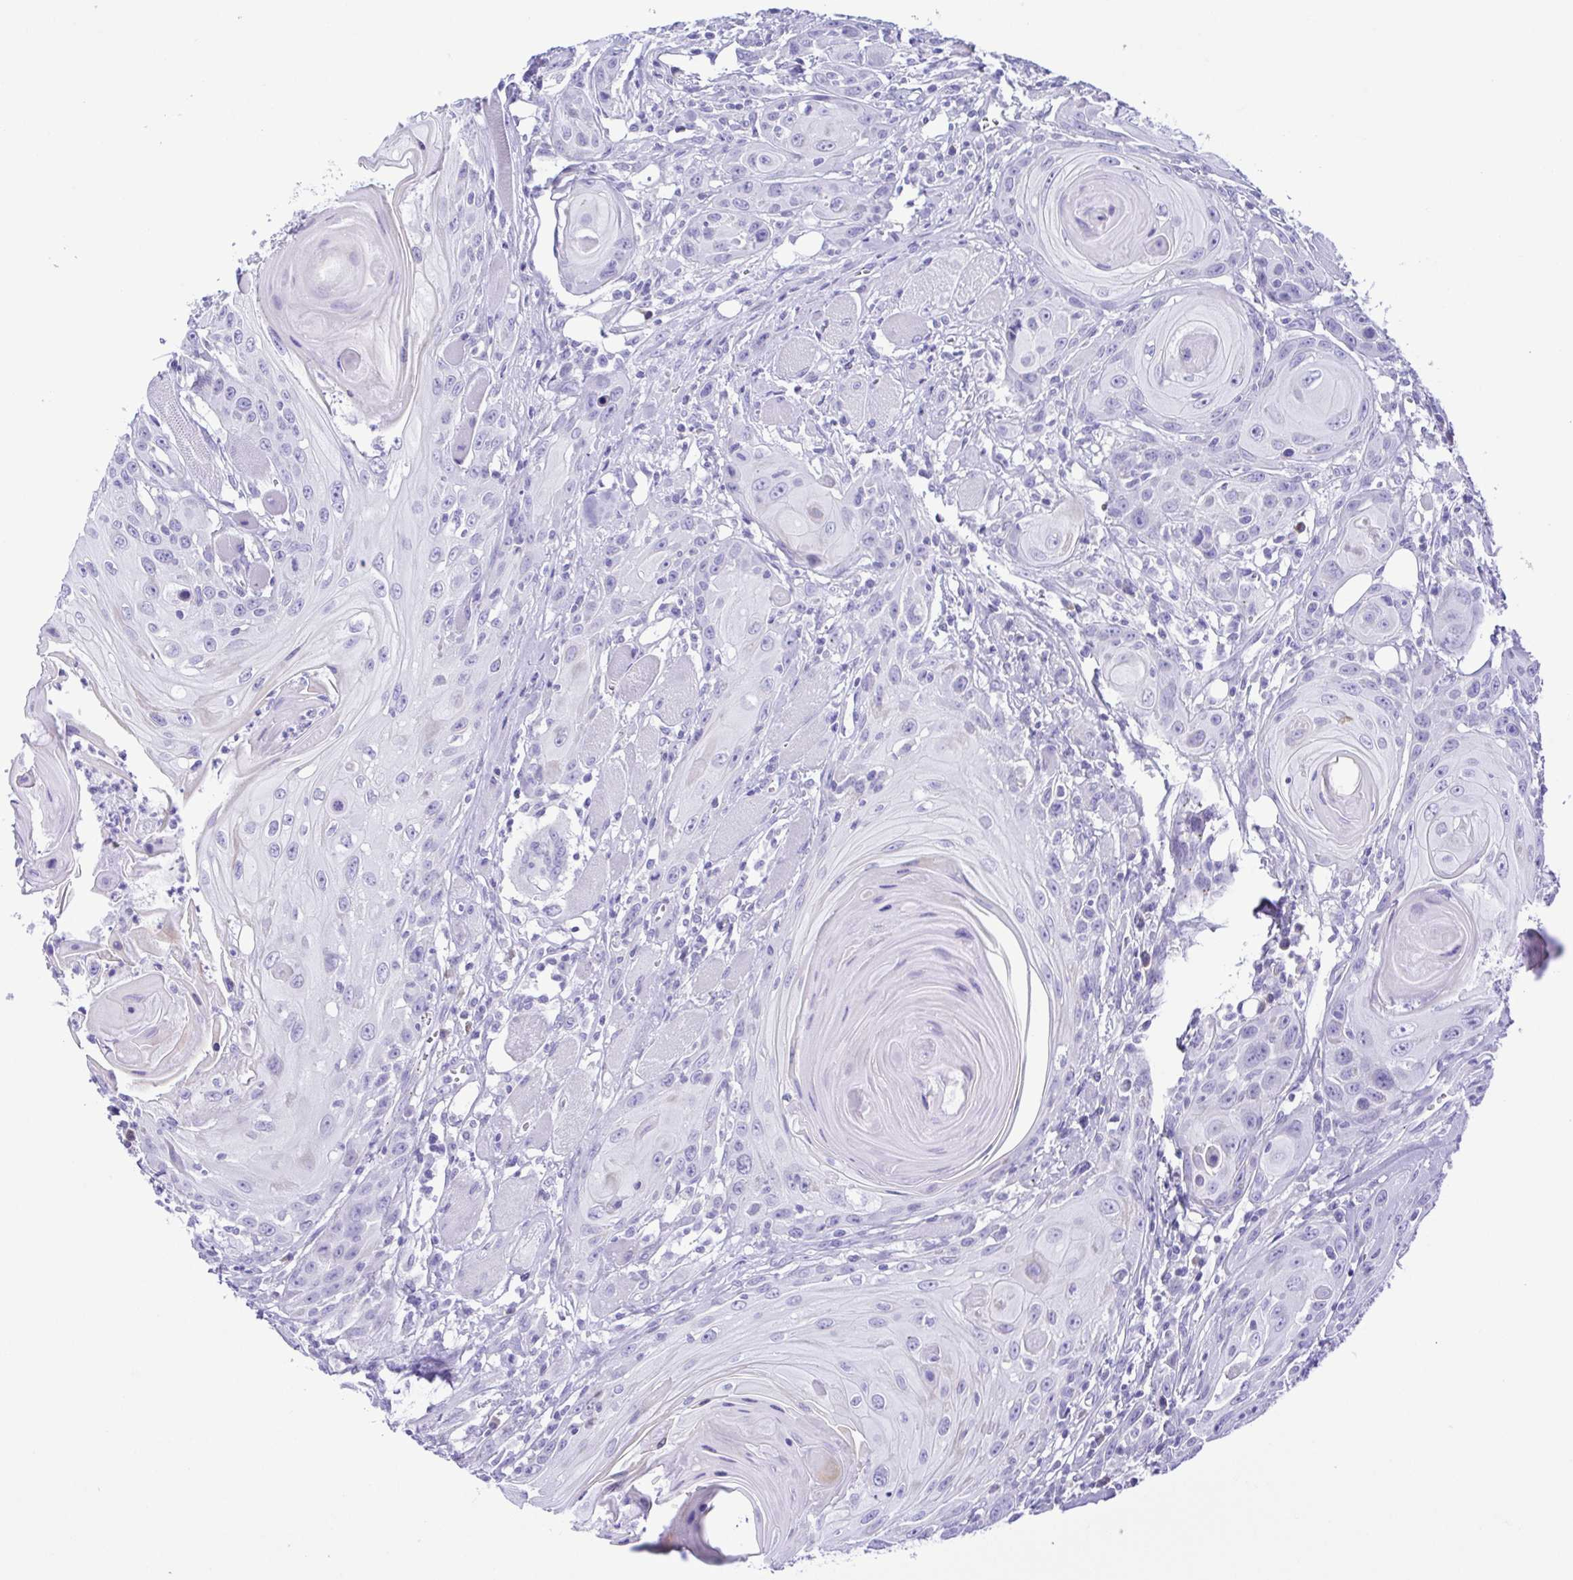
{"staining": {"intensity": "negative", "quantity": "none", "location": "none"}, "tissue": "head and neck cancer", "cell_type": "Tumor cells", "image_type": "cancer", "snomed": [{"axis": "morphology", "description": "Squamous cell carcinoma, NOS"}, {"axis": "topography", "description": "Head-Neck"}], "caption": "Tumor cells are negative for protein expression in human head and neck cancer. (DAB immunohistochemistry with hematoxylin counter stain).", "gene": "PAK3", "patient": {"sex": "female", "age": 80}}